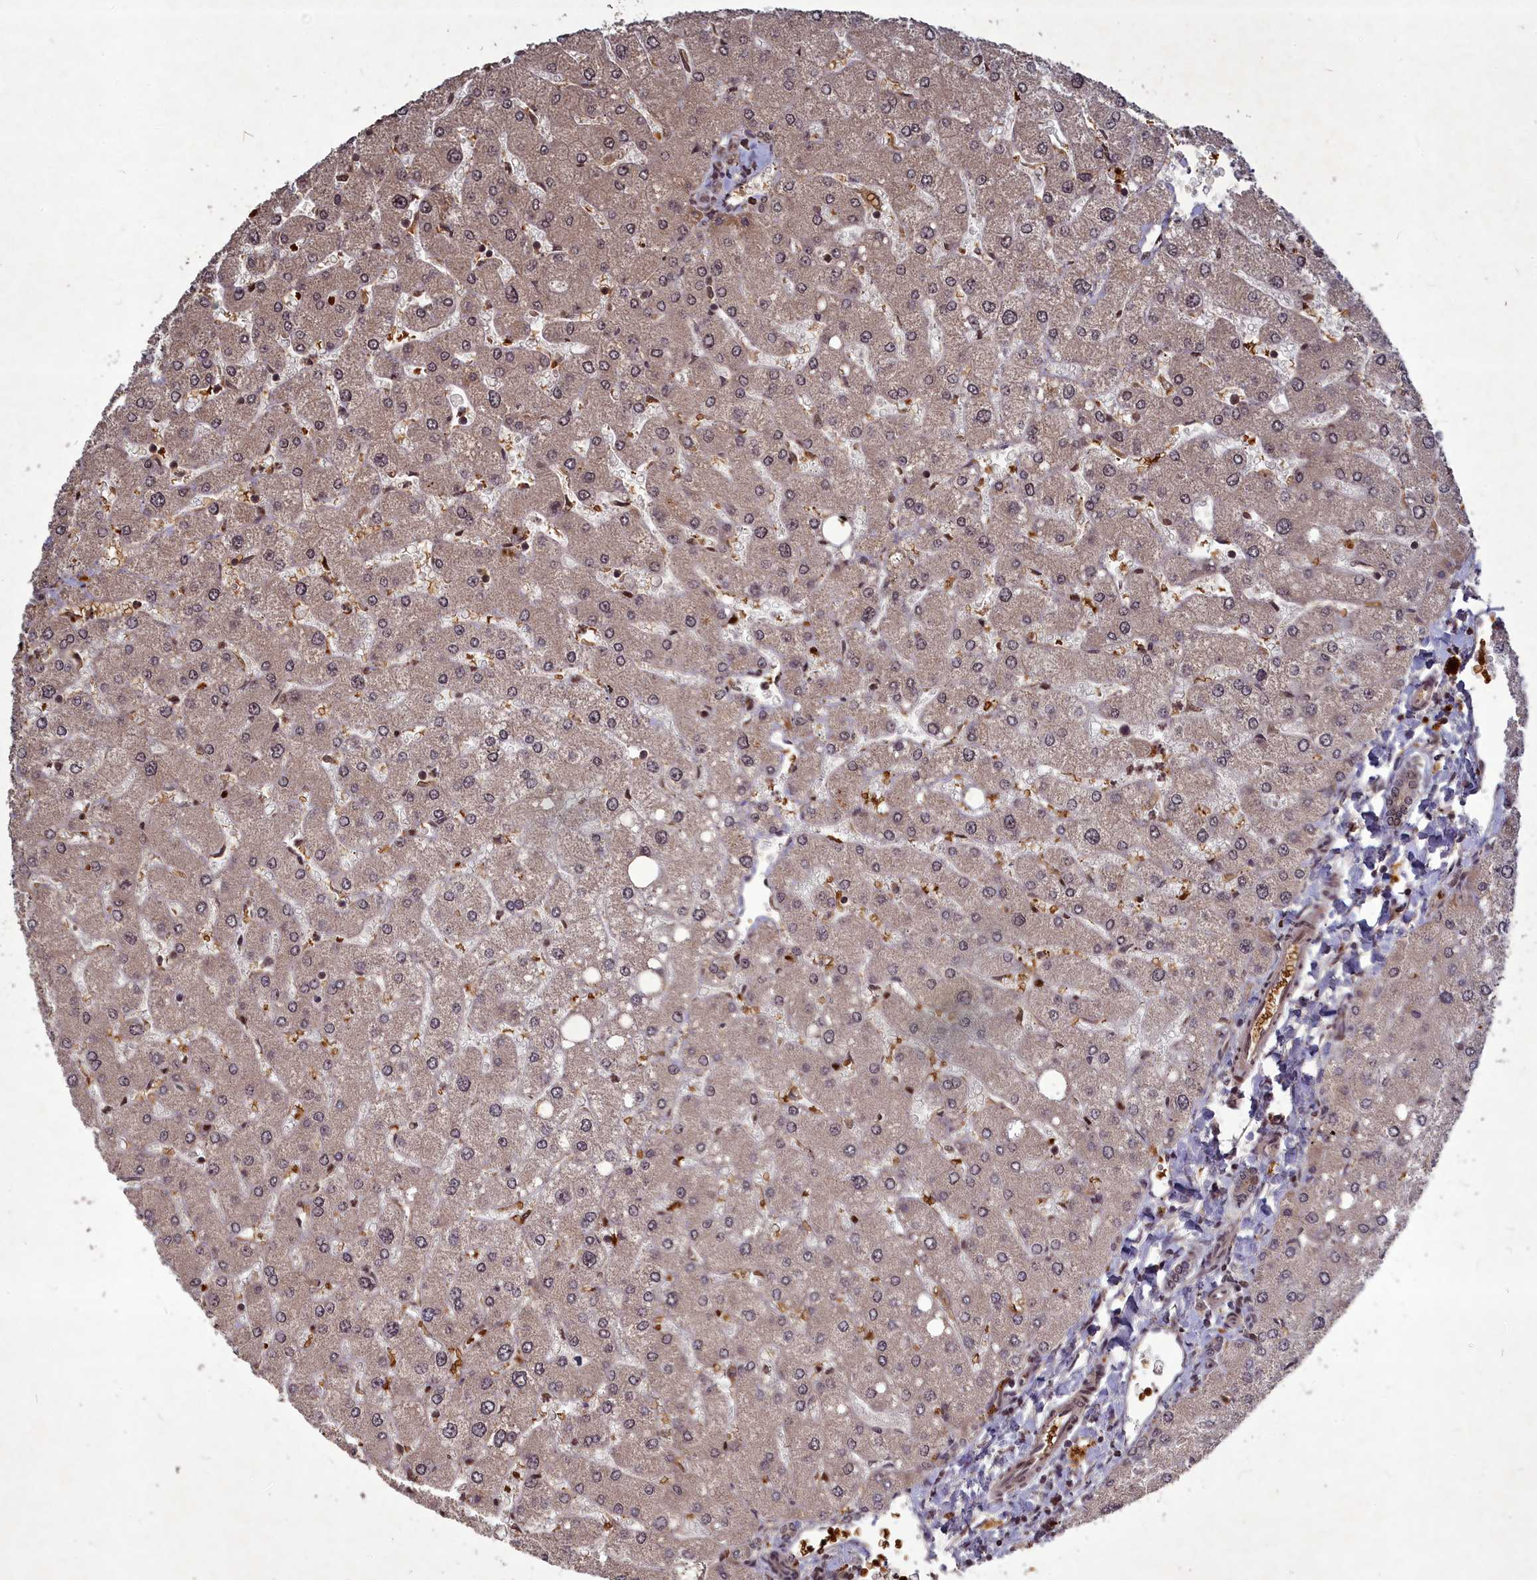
{"staining": {"intensity": "moderate", "quantity": ">75%", "location": "cytoplasmic/membranous,nuclear"}, "tissue": "liver", "cell_type": "Cholangiocytes", "image_type": "normal", "snomed": [{"axis": "morphology", "description": "Normal tissue, NOS"}, {"axis": "topography", "description": "Liver"}], "caption": "Liver stained with DAB immunohistochemistry (IHC) demonstrates medium levels of moderate cytoplasmic/membranous,nuclear positivity in approximately >75% of cholangiocytes.", "gene": "SRMS", "patient": {"sex": "male", "age": 55}}